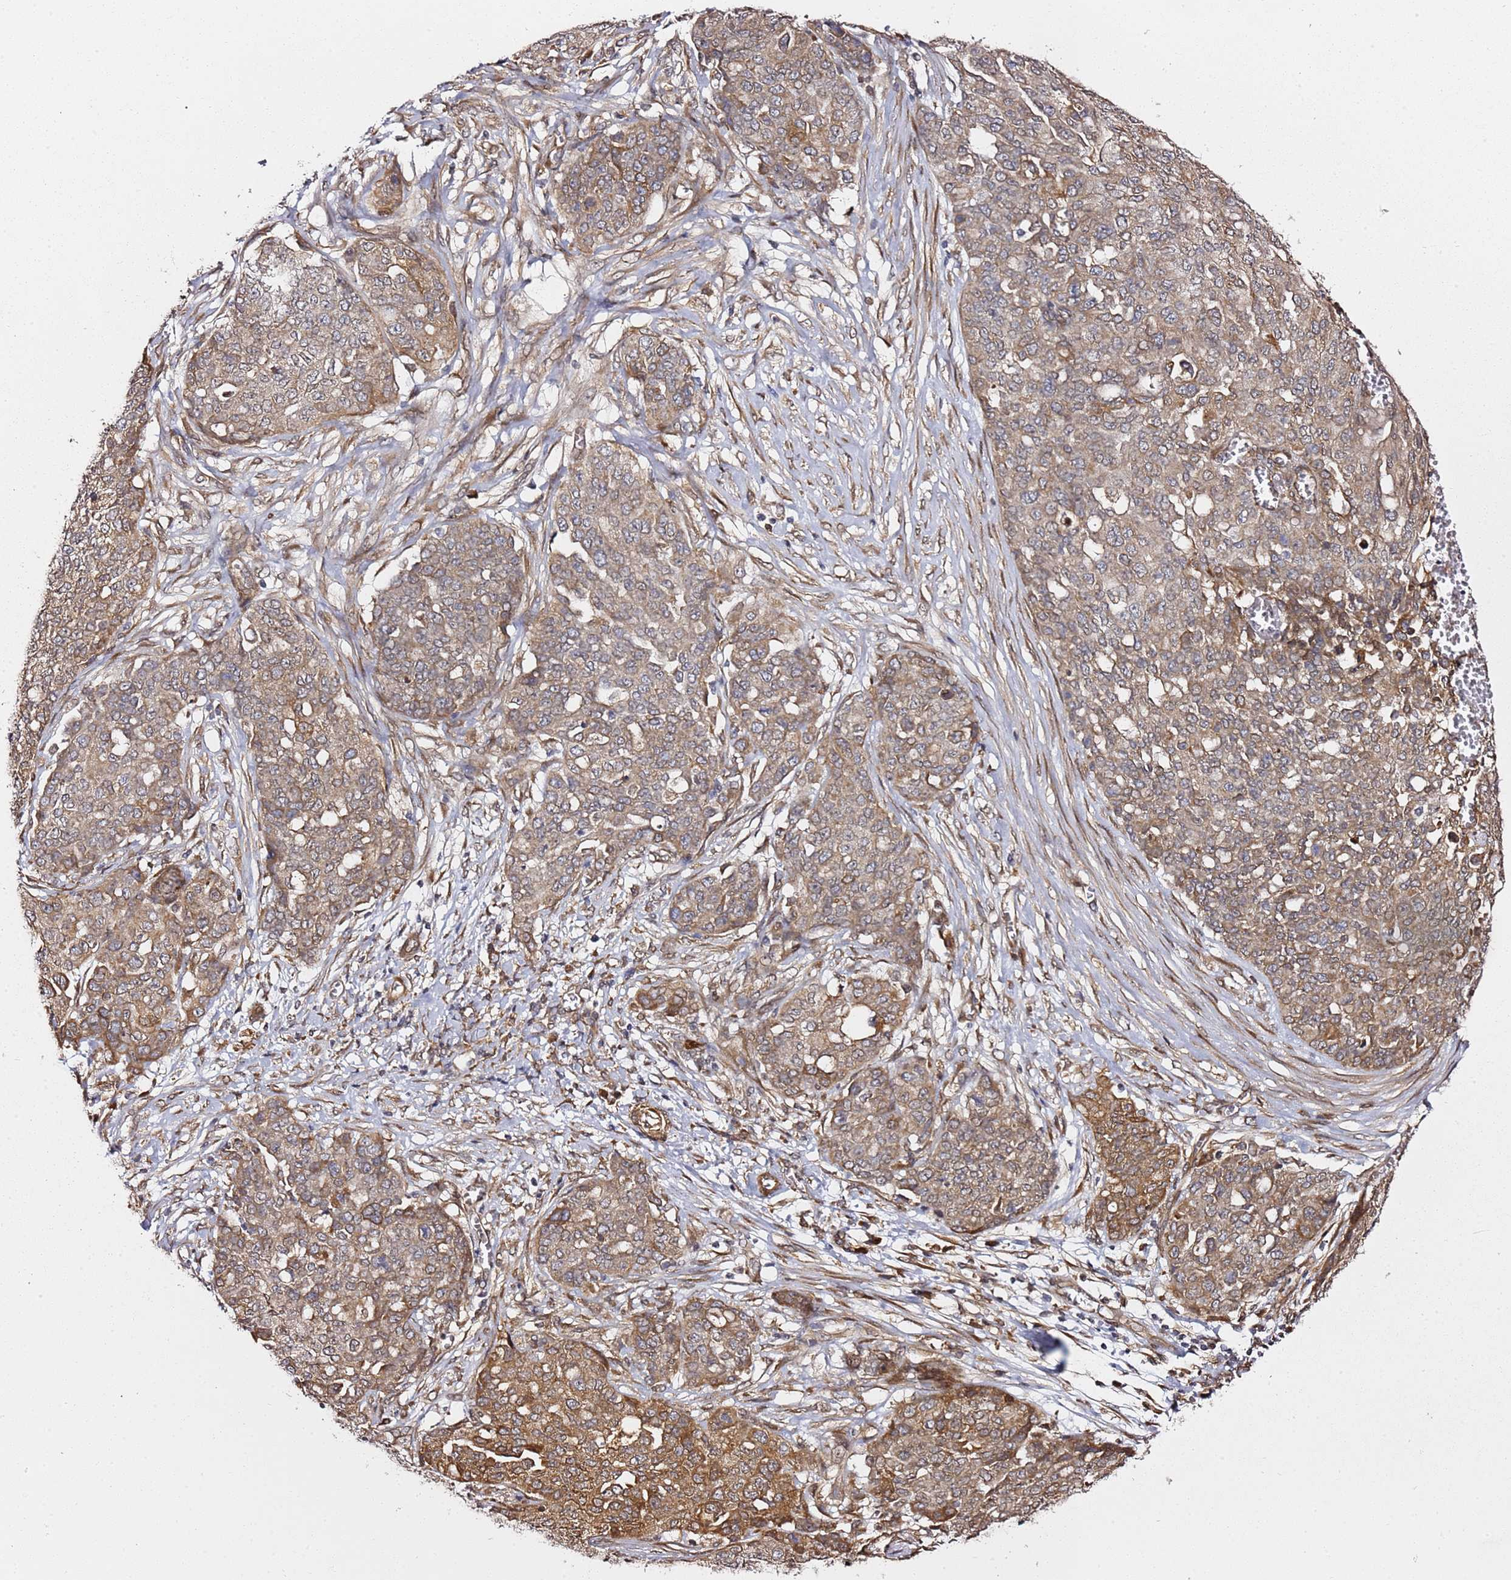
{"staining": {"intensity": "weak", "quantity": ">75%", "location": "cytoplasmic/membranous"}, "tissue": "ovarian cancer", "cell_type": "Tumor cells", "image_type": "cancer", "snomed": [{"axis": "morphology", "description": "Cystadenocarcinoma, serous, NOS"}, {"axis": "topography", "description": "Soft tissue"}, {"axis": "topography", "description": "Ovary"}], "caption": "Tumor cells exhibit low levels of weak cytoplasmic/membranous staining in approximately >75% of cells in human serous cystadenocarcinoma (ovarian). (DAB = brown stain, brightfield microscopy at high magnification).", "gene": "PRKAB2", "patient": {"sex": "female", "age": 57}}